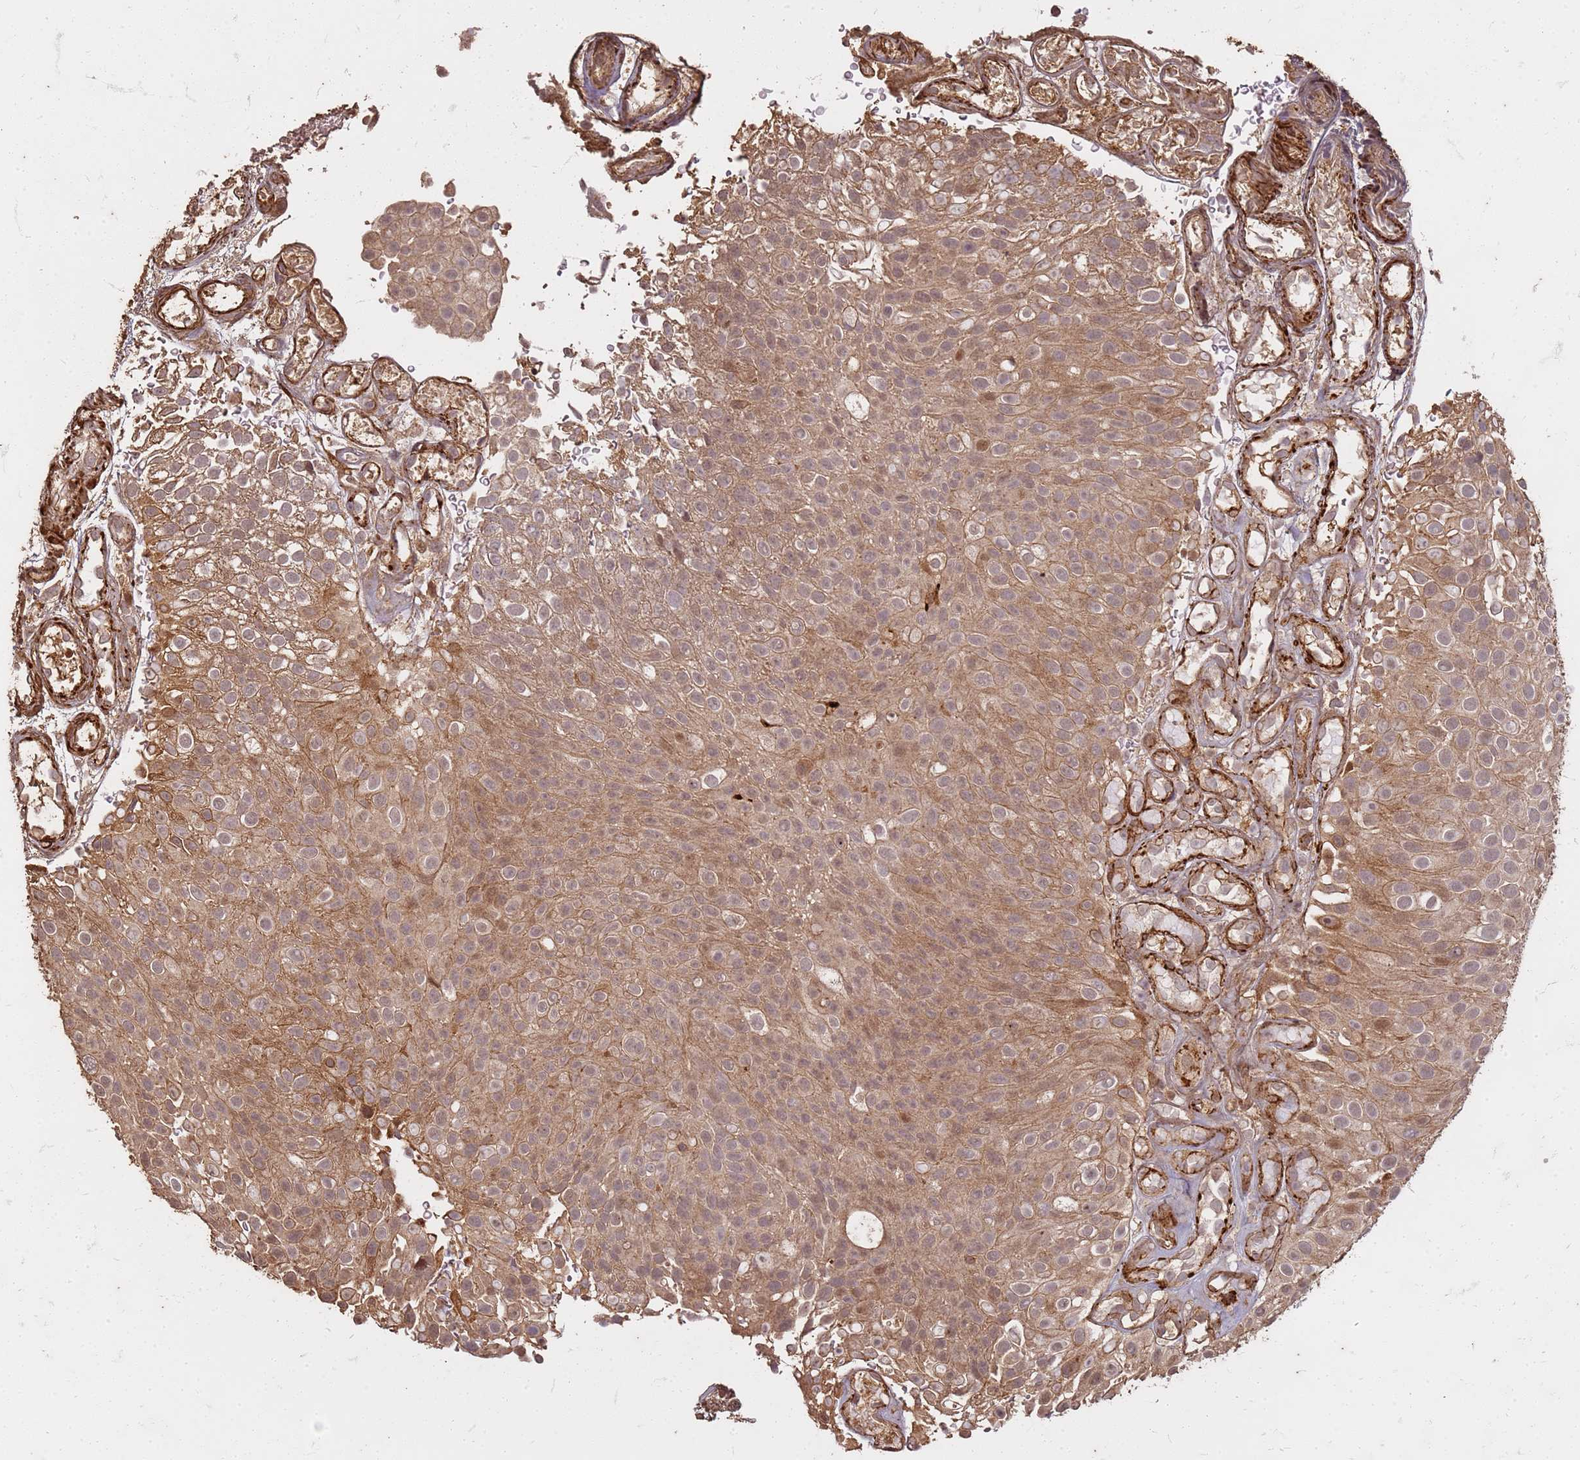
{"staining": {"intensity": "weak", "quantity": "25%-75%", "location": "cytoplasmic/membranous,nuclear"}, "tissue": "urothelial cancer", "cell_type": "Tumor cells", "image_type": "cancer", "snomed": [{"axis": "morphology", "description": "Urothelial carcinoma, Low grade"}, {"axis": "topography", "description": "Urinary bladder"}], "caption": "Urothelial carcinoma (low-grade) tissue reveals weak cytoplasmic/membranous and nuclear expression in approximately 25%-75% of tumor cells, visualized by immunohistochemistry. (Brightfield microscopy of DAB IHC at high magnification).", "gene": "KIF26A", "patient": {"sex": "male", "age": 78}}